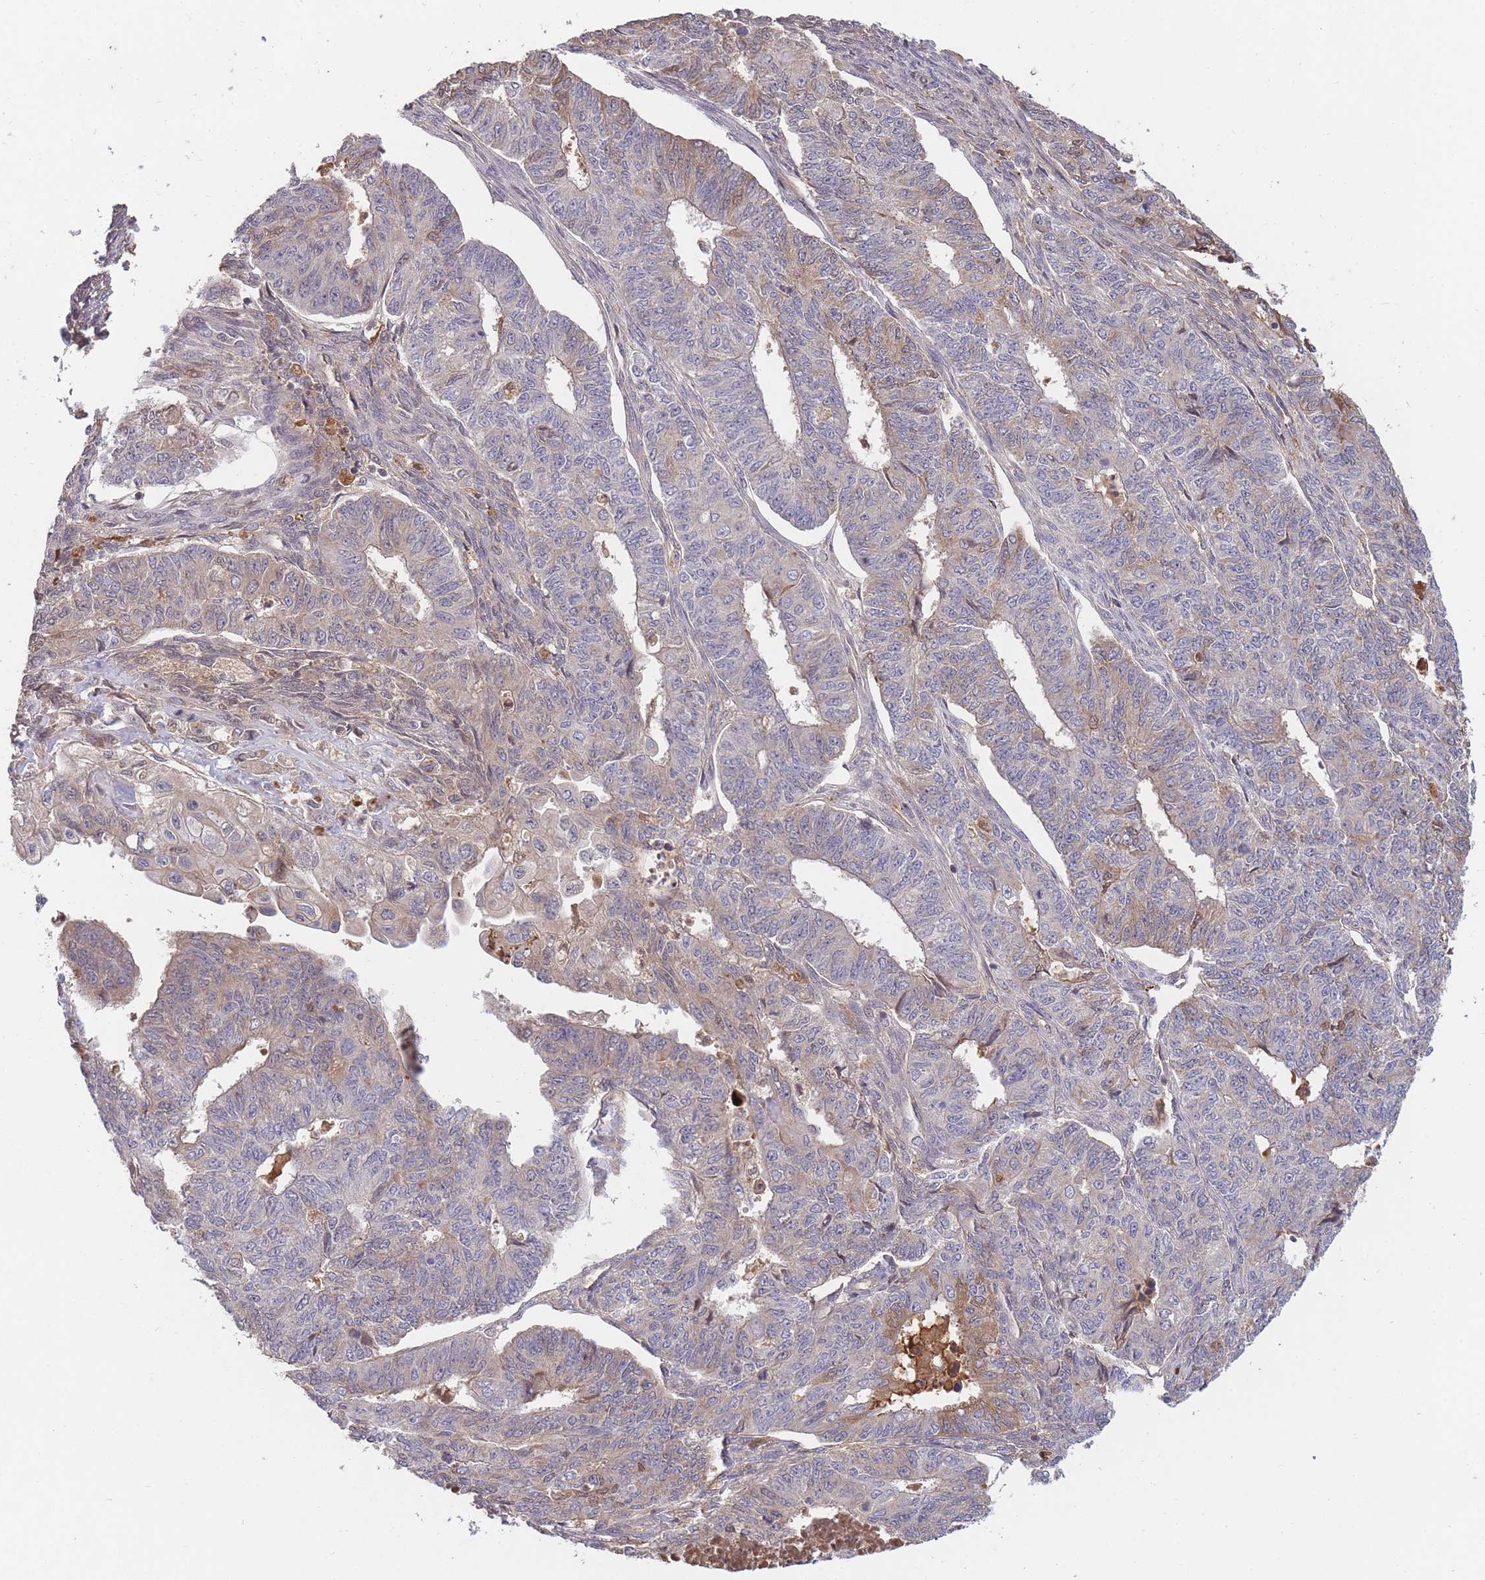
{"staining": {"intensity": "weak", "quantity": "<25%", "location": "cytoplasmic/membranous"}, "tissue": "endometrial cancer", "cell_type": "Tumor cells", "image_type": "cancer", "snomed": [{"axis": "morphology", "description": "Adenocarcinoma, NOS"}, {"axis": "topography", "description": "Endometrium"}], "caption": "A micrograph of adenocarcinoma (endometrial) stained for a protein shows no brown staining in tumor cells. The staining was performed using DAB to visualize the protein expression in brown, while the nuclei were stained in blue with hematoxylin (Magnification: 20x).", "gene": "RALGDS", "patient": {"sex": "female", "age": 32}}